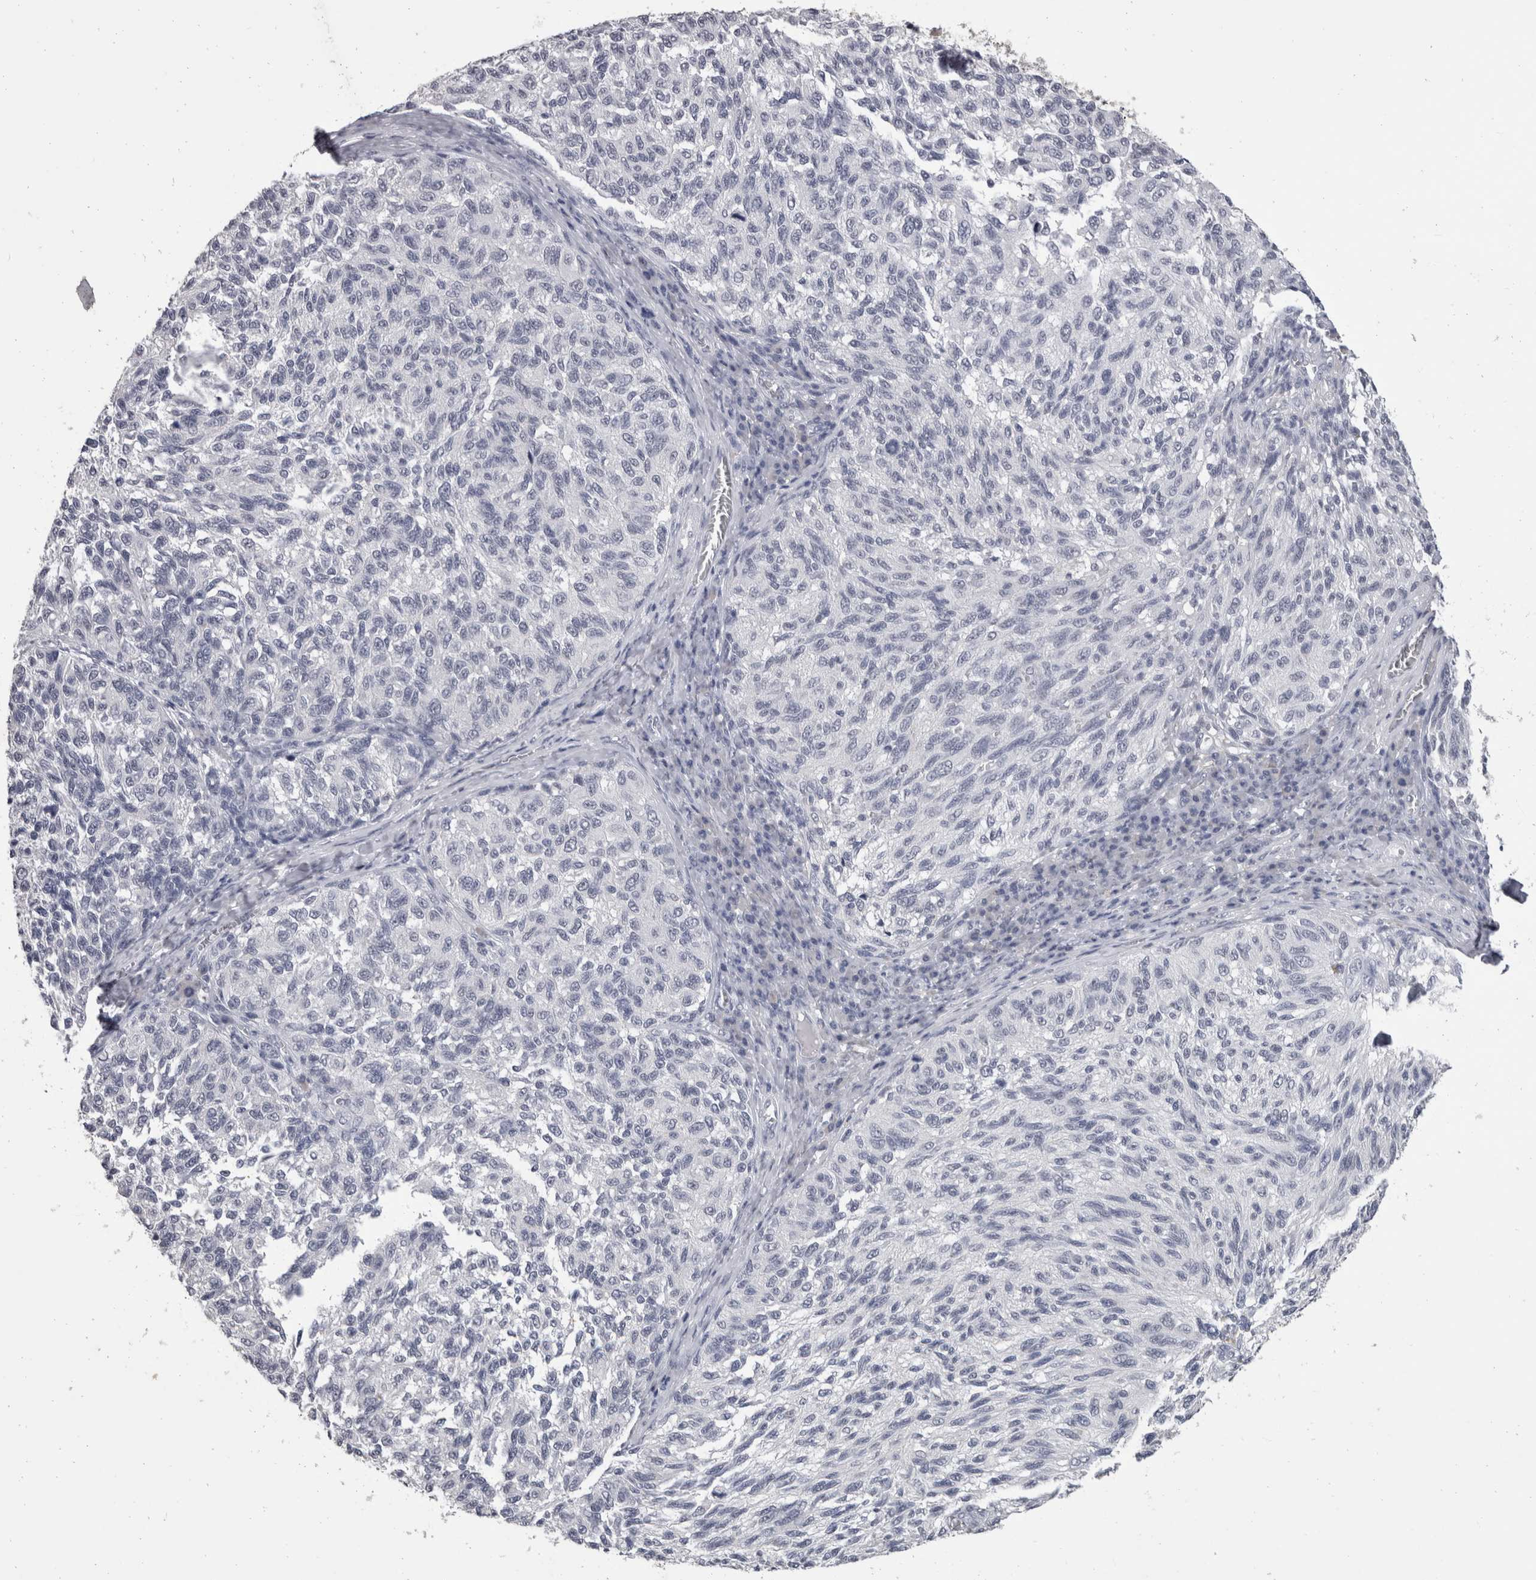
{"staining": {"intensity": "negative", "quantity": "none", "location": "none"}, "tissue": "melanoma", "cell_type": "Tumor cells", "image_type": "cancer", "snomed": [{"axis": "morphology", "description": "Malignant melanoma, NOS"}, {"axis": "topography", "description": "Skin"}], "caption": "Immunohistochemical staining of human melanoma demonstrates no significant positivity in tumor cells. (DAB (3,3'-diaminobenzidine) immunohistochemistry (IHC), high magnification).", "gene": "DDX17", "patient": {"sex": "female", "age": 73}}